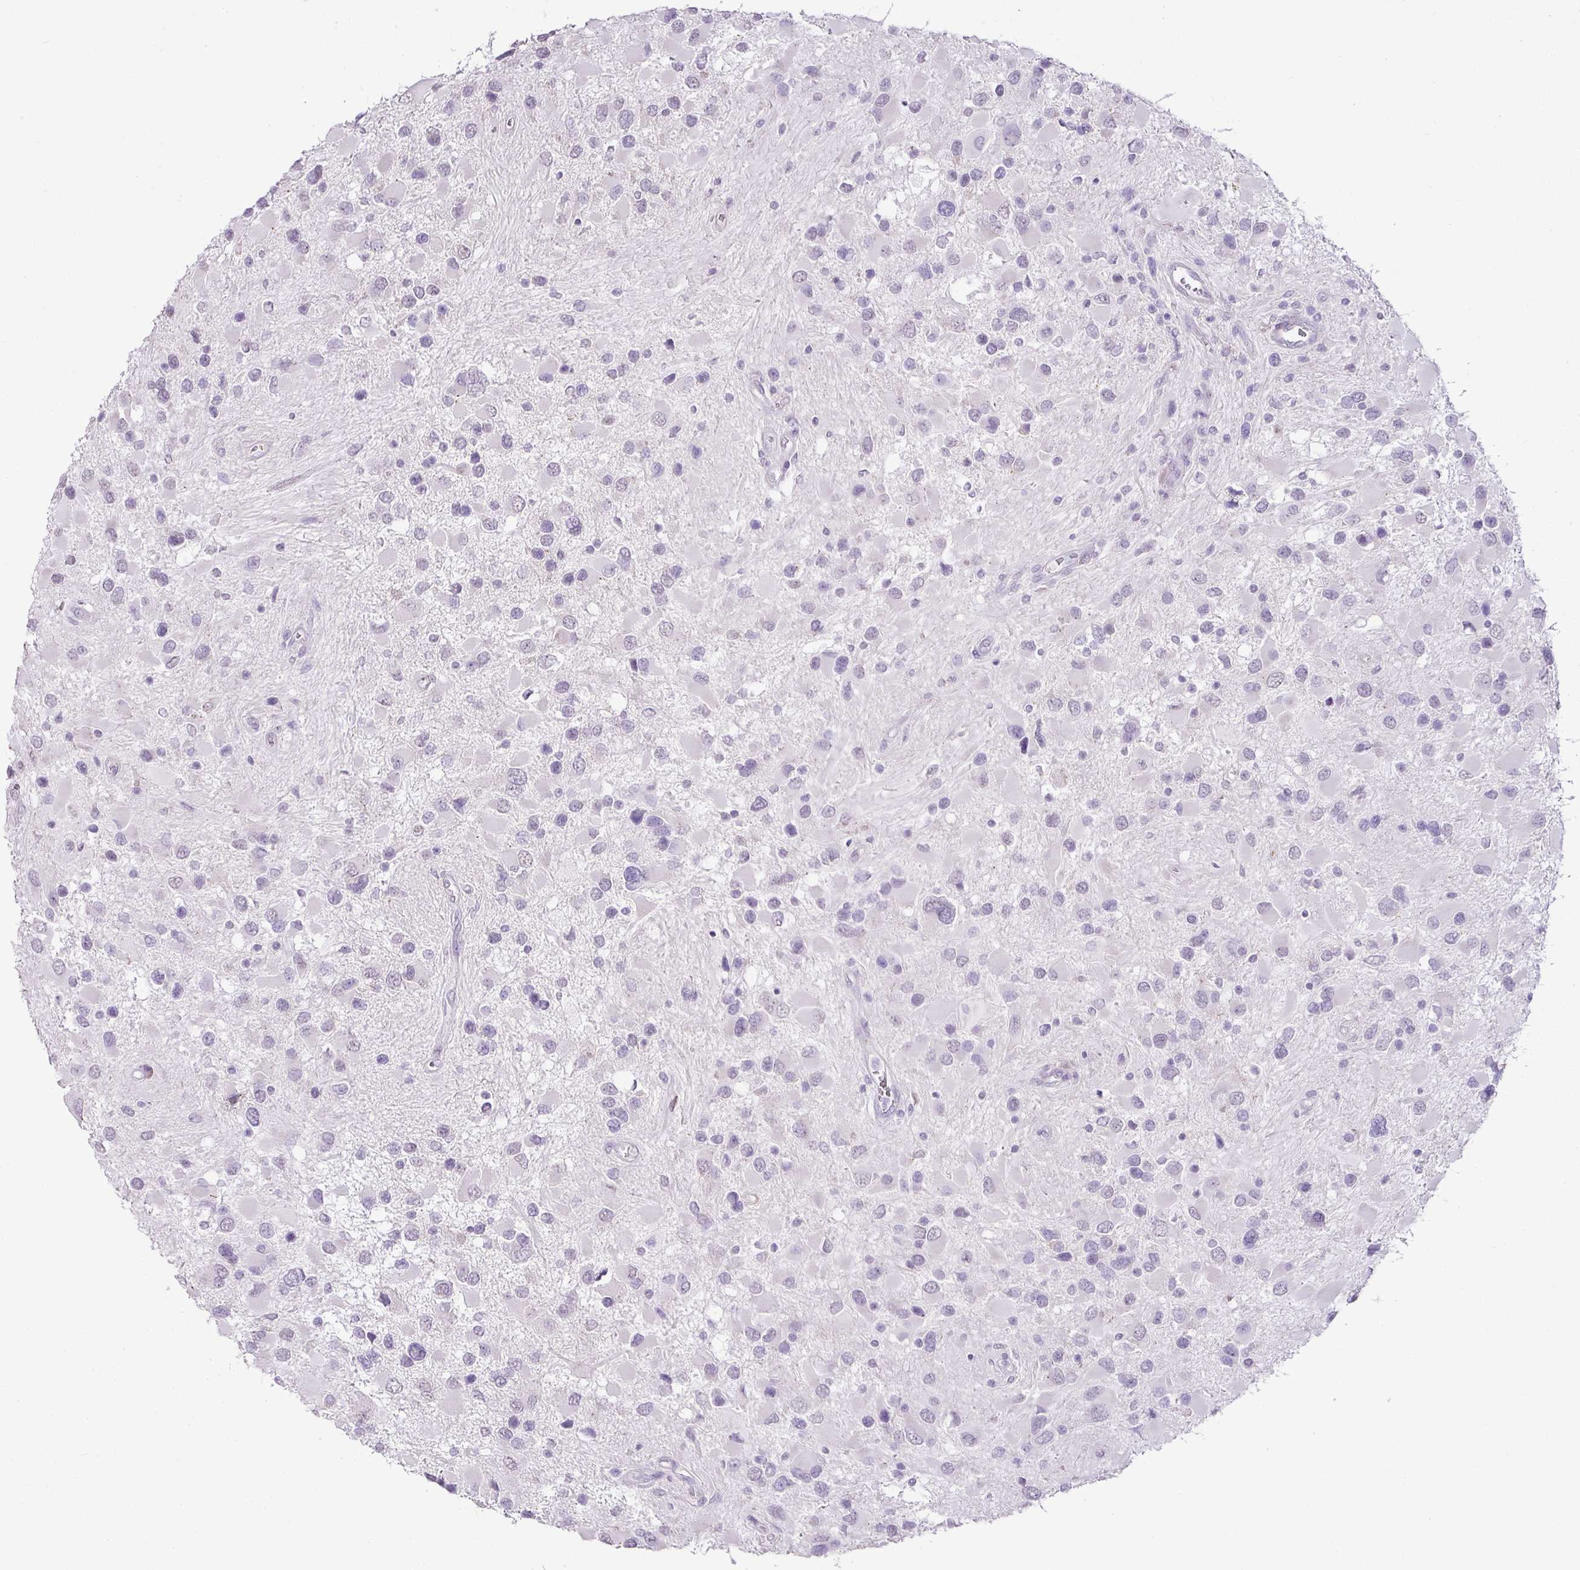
{"staining": {"intensity": "negative", "quantity": "none", "location": "none"}, "tissue": "glioma", "cell_type": "Tumor cells", "image_type": "cancer", "snomed": [{"axis": "morphology", "description": "Glioma, malignant, High grade"}, {"axis": "topography", "description": "Brain"}], "caption": "Immunohistochemical staining of malignant glioma (high-grade) exhibits no significant expression in tumor cells. The staining is performed using DAB brown chromogen with nuclei counter-stained in using hematoxylin.", "gene": "DIP2A", "patient": {"sex": "male", "age": 53}}